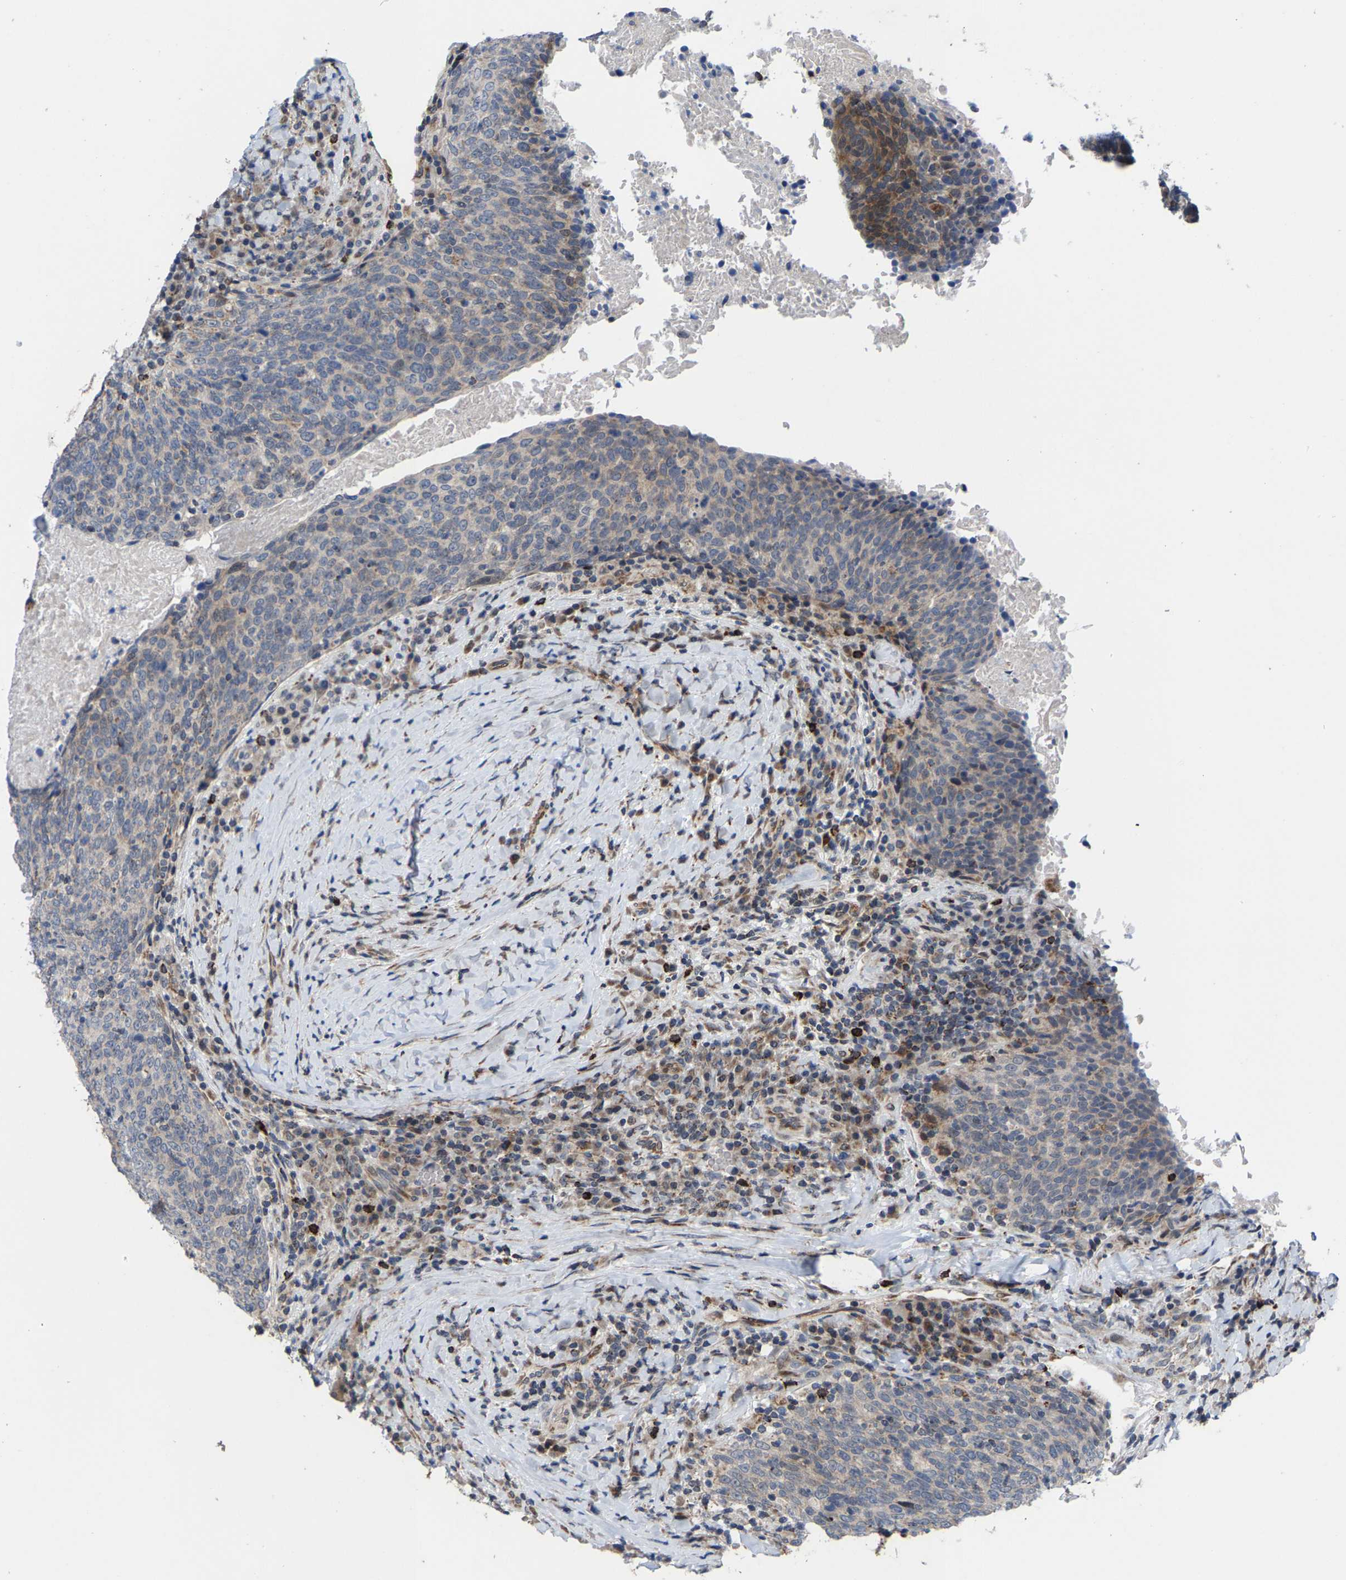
{"staining": {"intensity": "weak", "quantity": "<25%", "location": "cytoplasmic/membranous"}, "tissue": "head and neck cancer", "cell_type": "Tumor cells", "image_type": "cancer", "snomed": [{"axis": "morphology", "description": "Squamous cell carcinoma, NOS"}, {"axis": "morphology", "description": "Squamous cell carcinoma, metastatic, NOS"}, {"axis": "topography", "description": "Lymph node"}, {"axis": "topography", "description": "Head-Neck"}], "caption": "IHC photomicrograph of neoplastic tissue: head and neck cancer (squamous cell carcinoma) stained with DAB (3,3'-diaminobenzidine) exhibits no significant protein positivity in tumor cells. (IHC, brightfield microscopy, high magnification).", "gene": "TDRKH", "patient": {"sex": "male", "age": 62}}